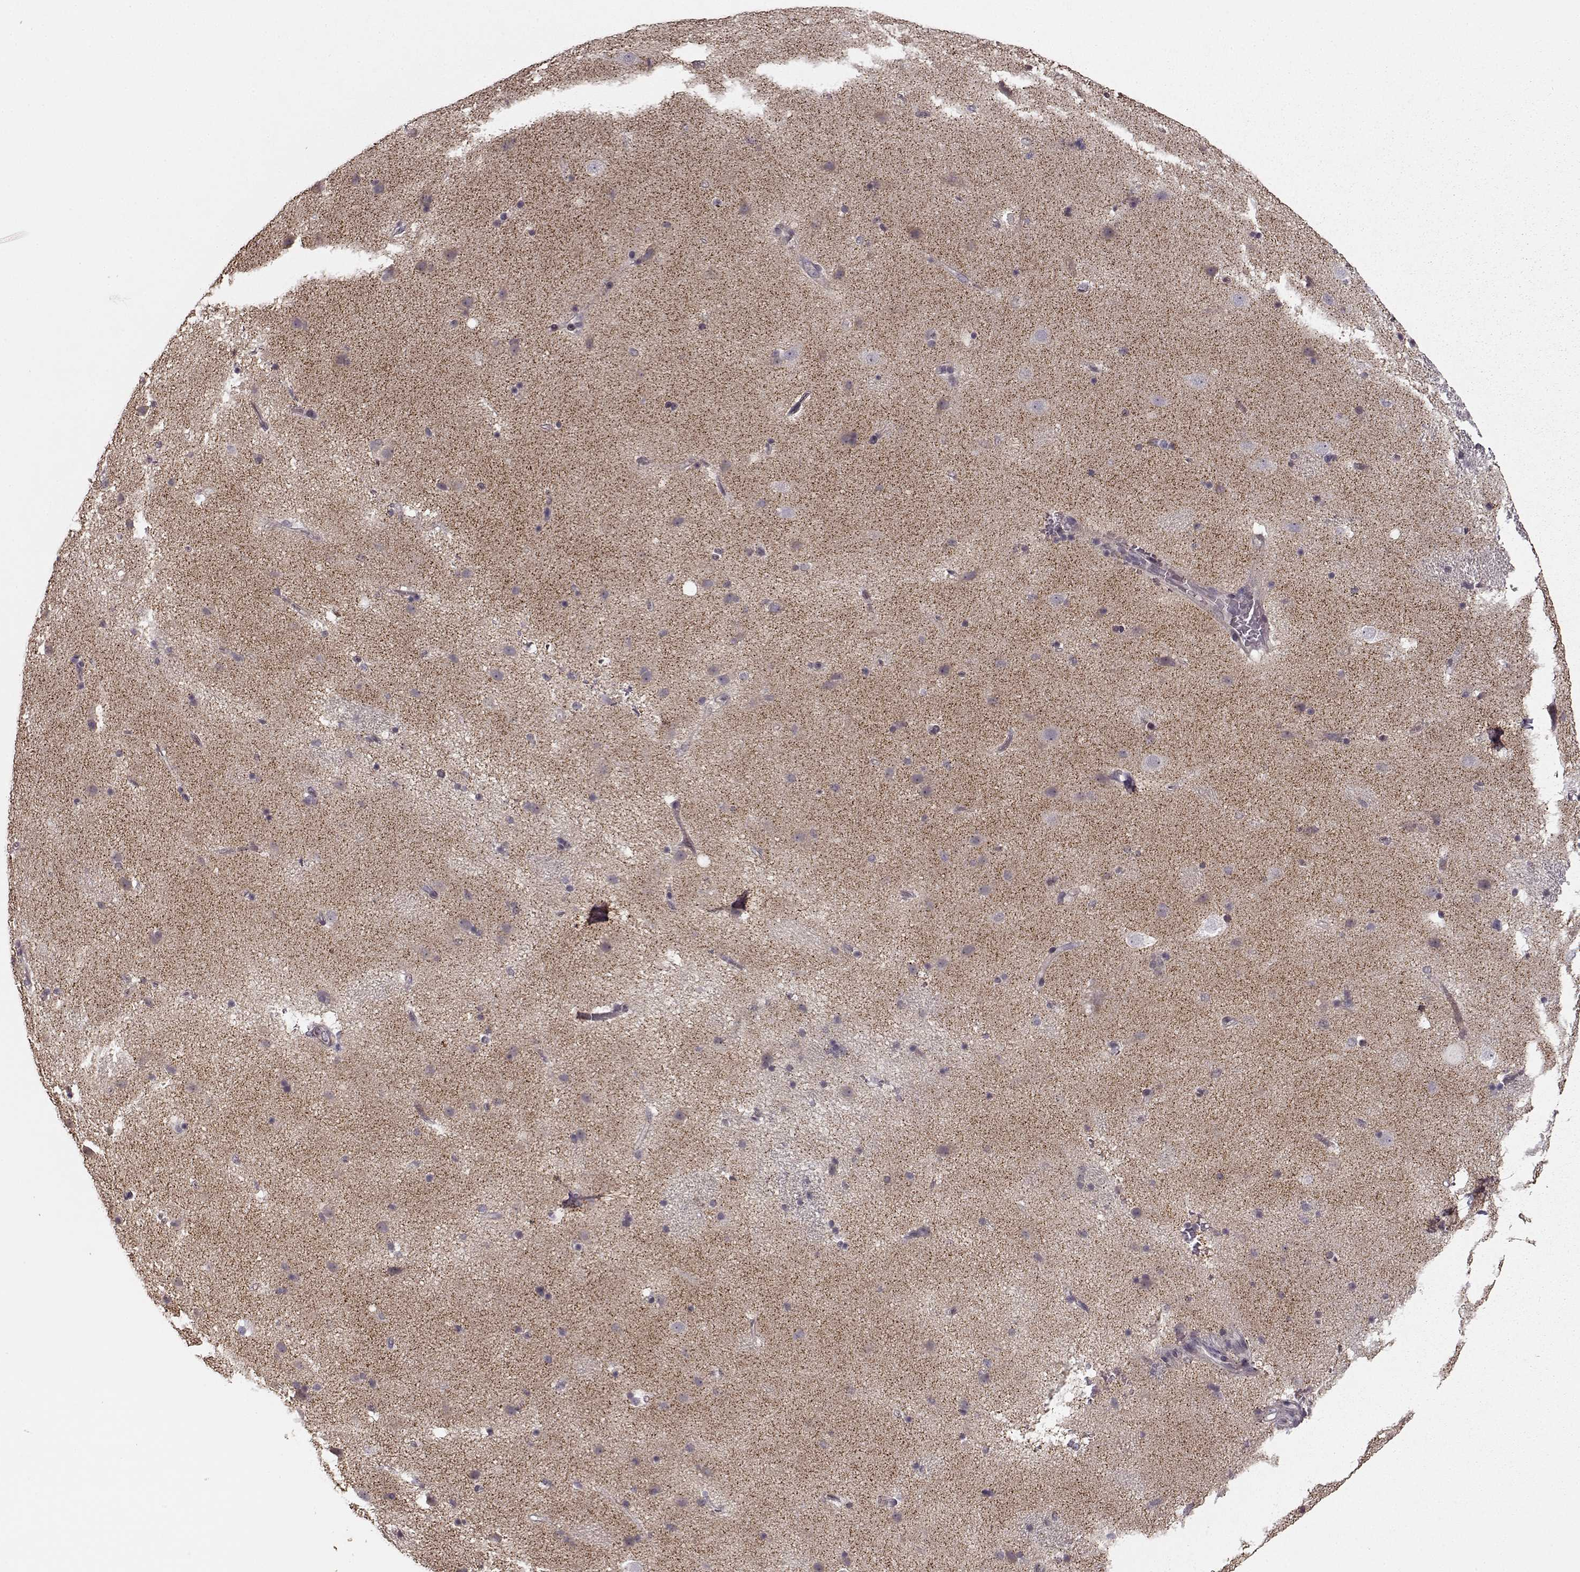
{"staining": {"intensity": "negative", "quantity": "none", "location": "none"}, "tissue": "caudate", "cell_type": "Glial cells", "image_type": "normal", "snomed": [{"axis": "morphology", "description": "Normal tissue, NOS"}, {"axis": "topography", "description": "Lateral ventricle wall"}], "caption": "The micrograph displays no significant expression in glial cells of caudate.", "gene": "SLAIN2", "patient": {"sex": "female", "age": 71}}